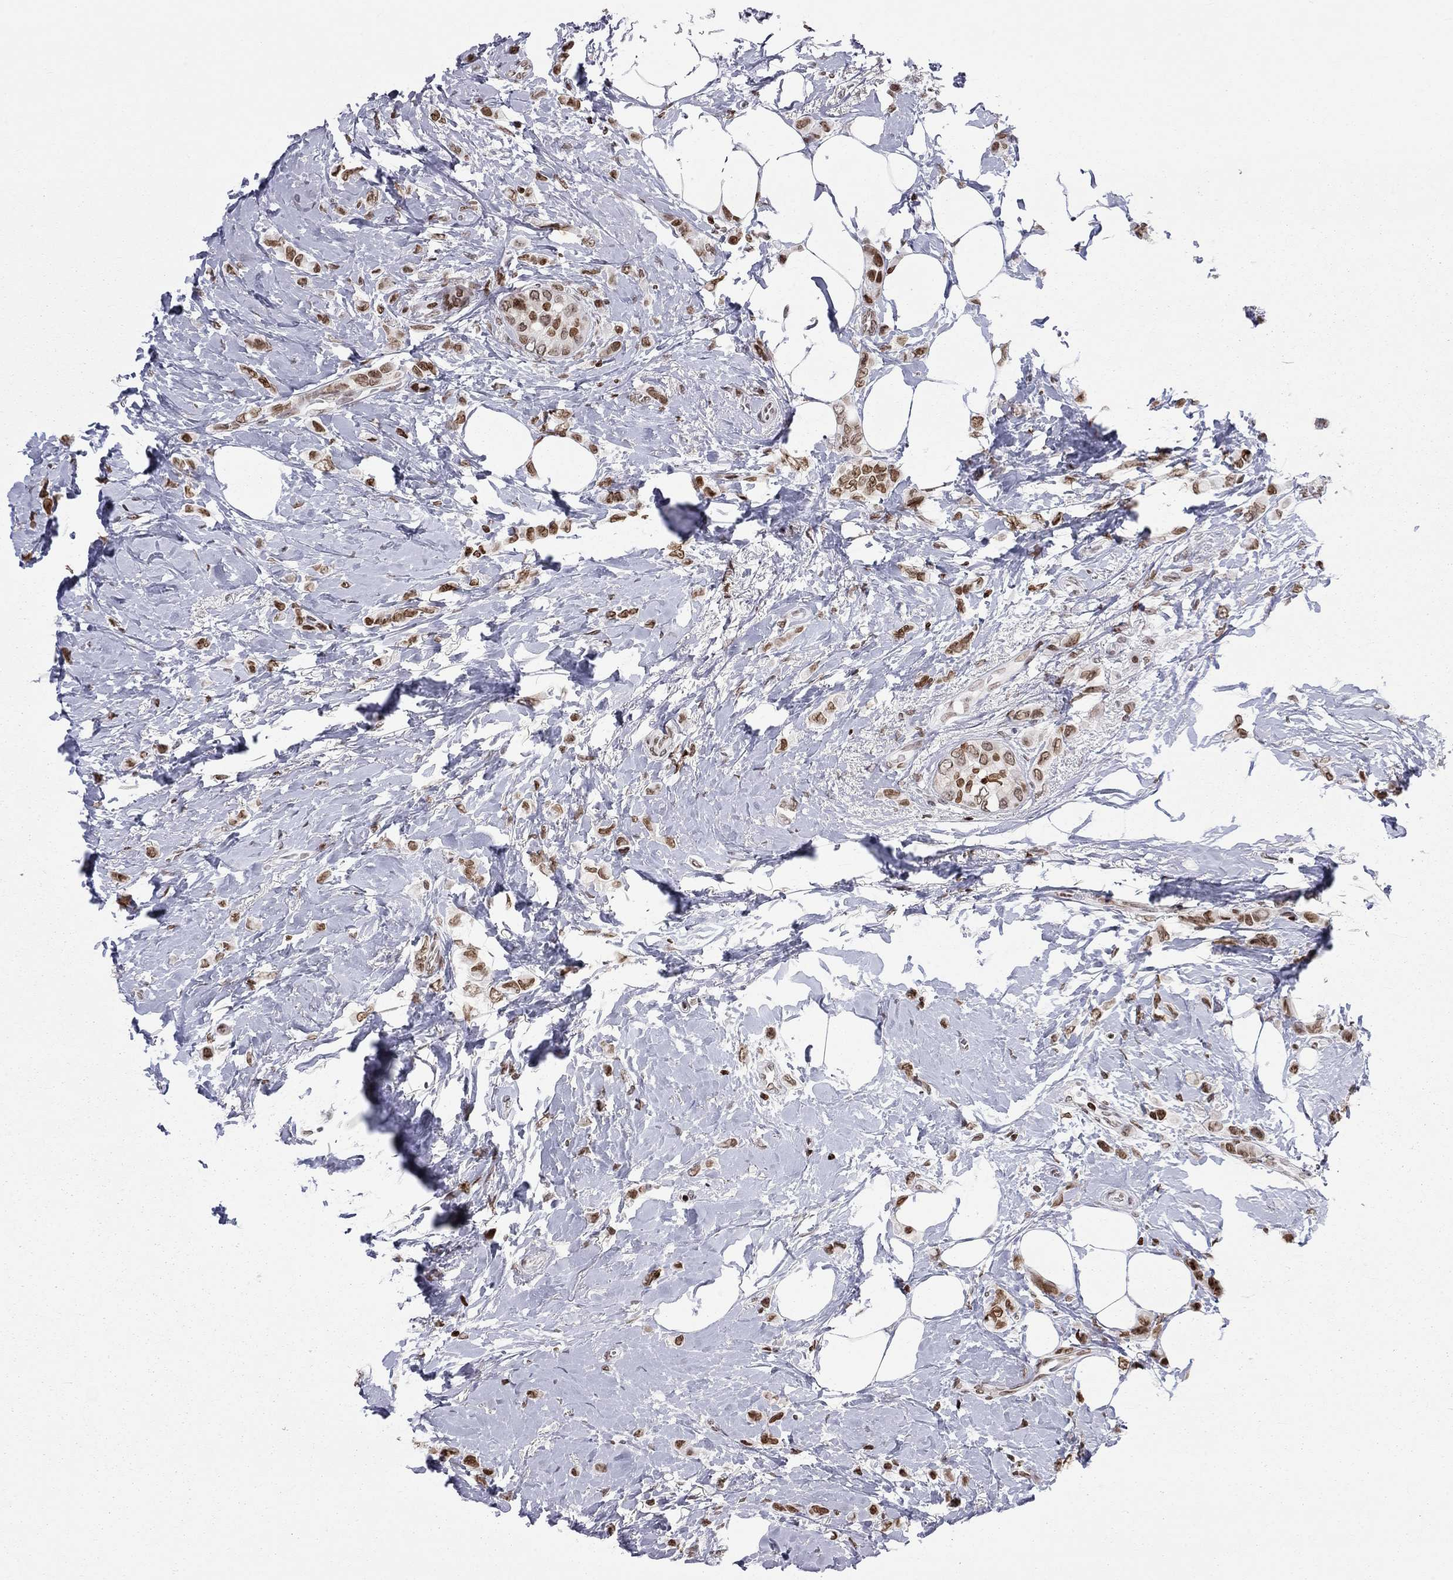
{"staining": {"intensity": "strong", "quantity": ">75%", "location": "nuclear"}, "tissue": "breast cancer", "cell_type": "Tumor cells", "image_type": "cancer", "snomed": [{"axis": "morphology", "description": "Lobular carcinoma"}, {"axis": "topography", "description": "Breast"}], "caption": "Immunohistochemistry of human lobular carcinoma (breast) demonstrates high levels of strong nuclear positivity in about >75% of tumor cells.", "gene": "H2AX", "patient": {"sex": "female", "age": 66}}